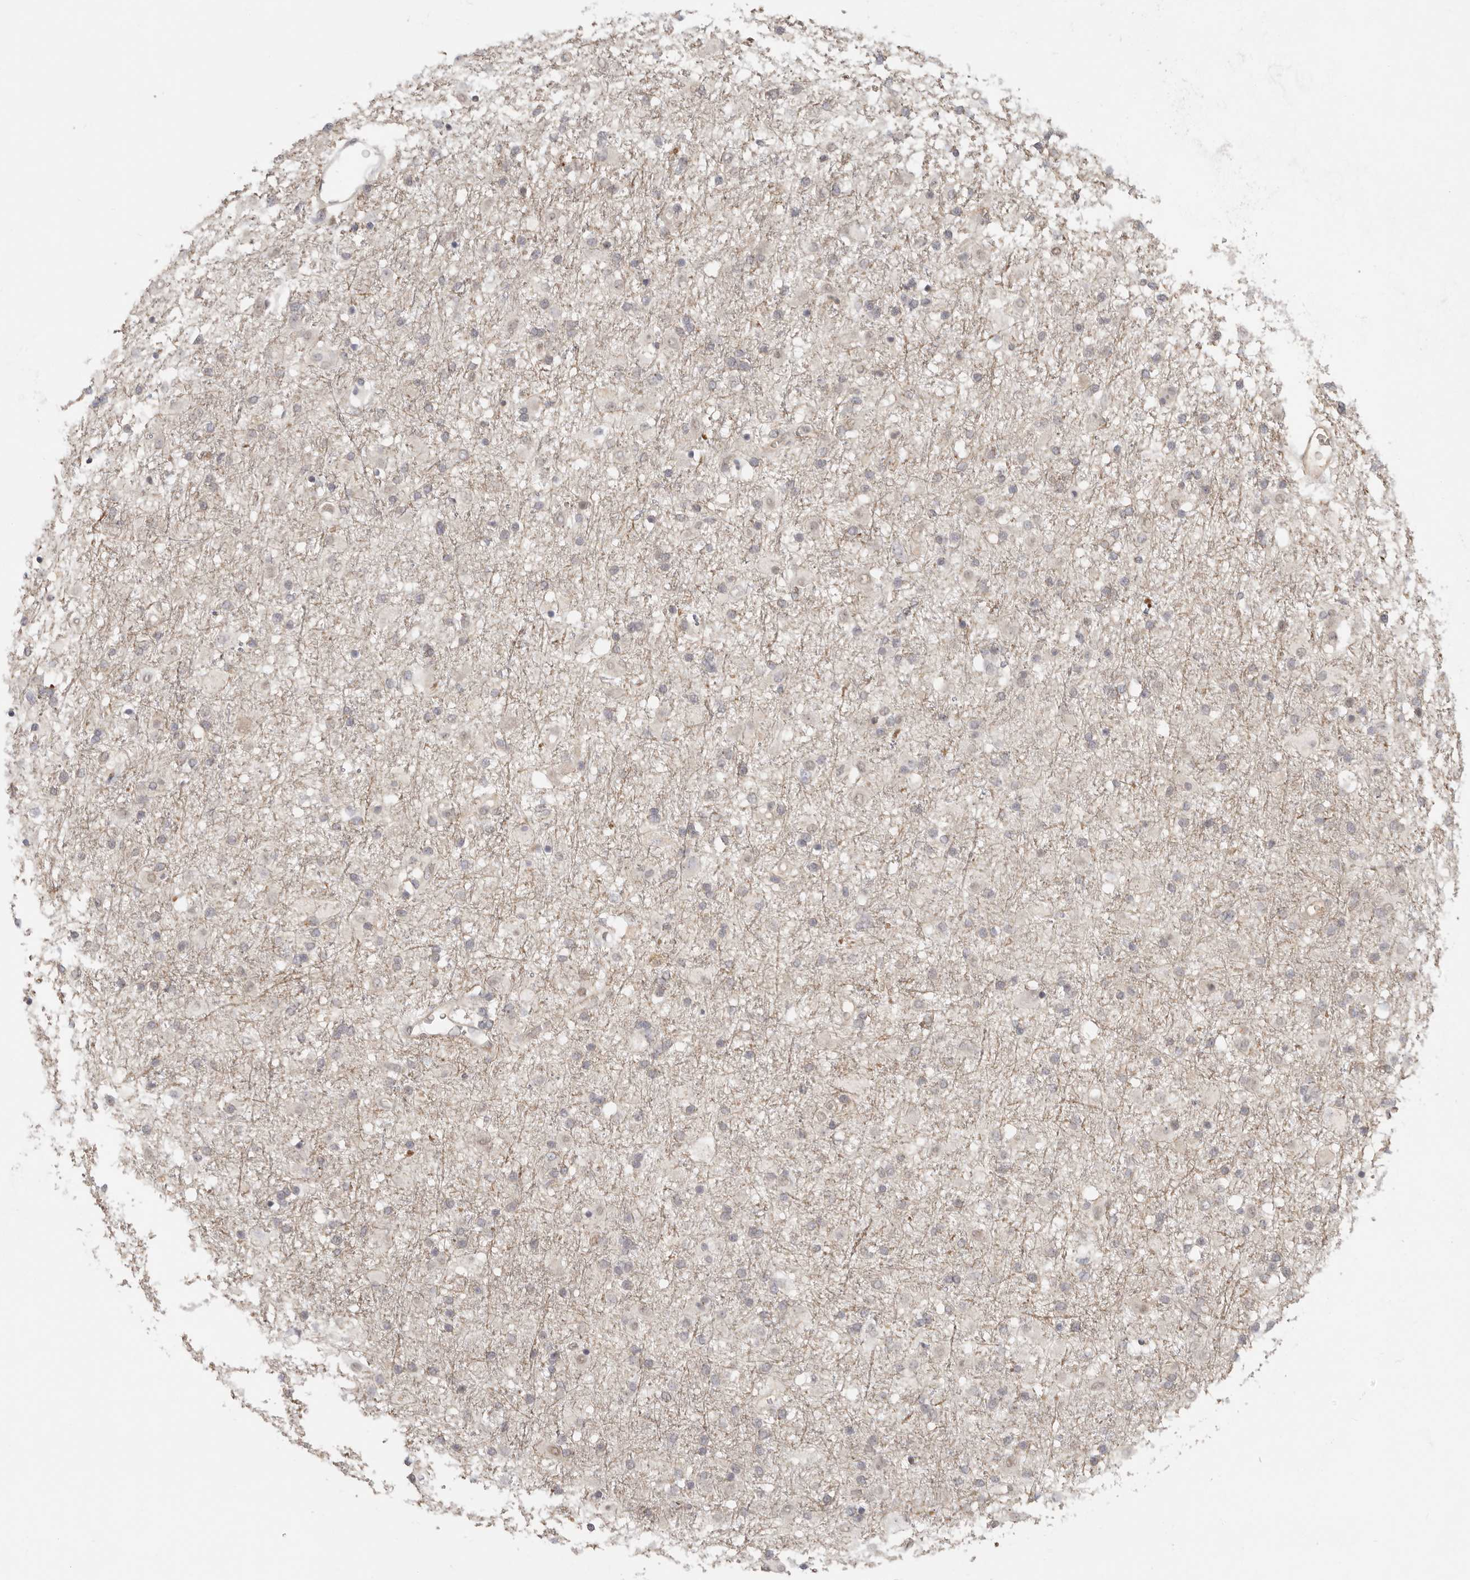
{"staining": {"intensity": "negative", "quantity": "none", "location": "none"}, "tissue": "glioma", "cell_type": "Tumor cells", "image_type": "cancer", "snomed": [{"axis": "morphology", "description": "Glioma, malignant, Low grade"}, {"axis": "topography", "description": "Brain"}], "caption": "Immunohistochemical staining of low-grade glioma (malignant) demonstrates no significant staining in tumor cells. (Stains: DAB (3,3'-diaminobenzidine) IHC with hematoxylin counter stain, Microscopy: brightfield microscopy at high magnification).", "gene": "PSMA5", "patient": {"sex": "male", "age": 65}}